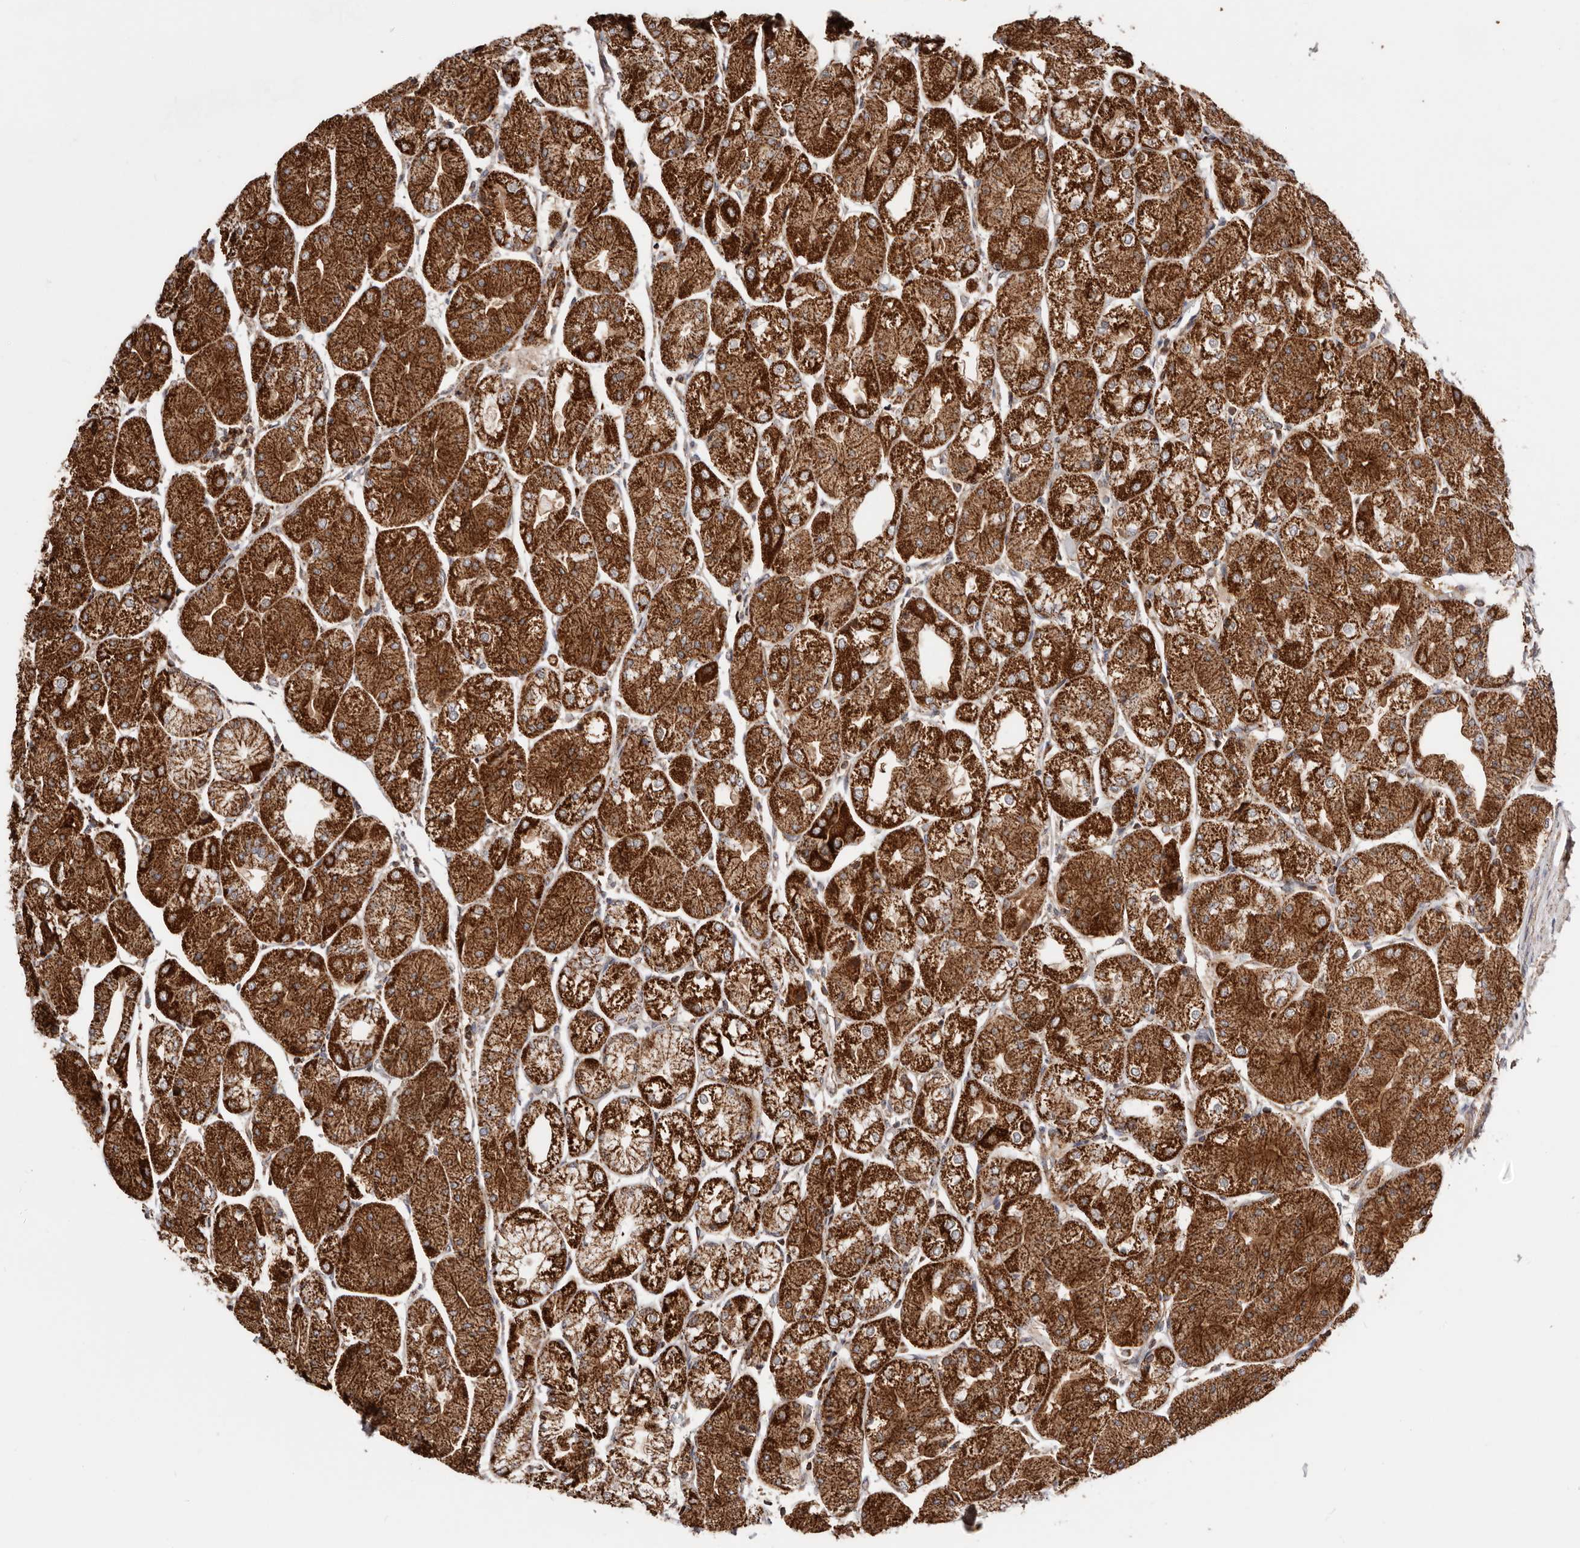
{"staining": {"intensity": "strong", "quantity": ">75%", "location": "cytoplasmic/membranous"}, "tissue": "stomach", "cell_type": "Glandular cells", "image_type": "normal", "snomed": [{"axis": "morphology", "description": "Normal tissue, NOS"}, {"axis": "topography", "description": "Stomach, upper"}], "caption": "Approximately >75% of glandular cells in unremarkable stomach demonstrate strong cytoplasmic/membranous protein expression as visualized by brown immunohistochemical staining.", "gene": "PRKACB", "patient": {"sex": "male", "age": 72}}